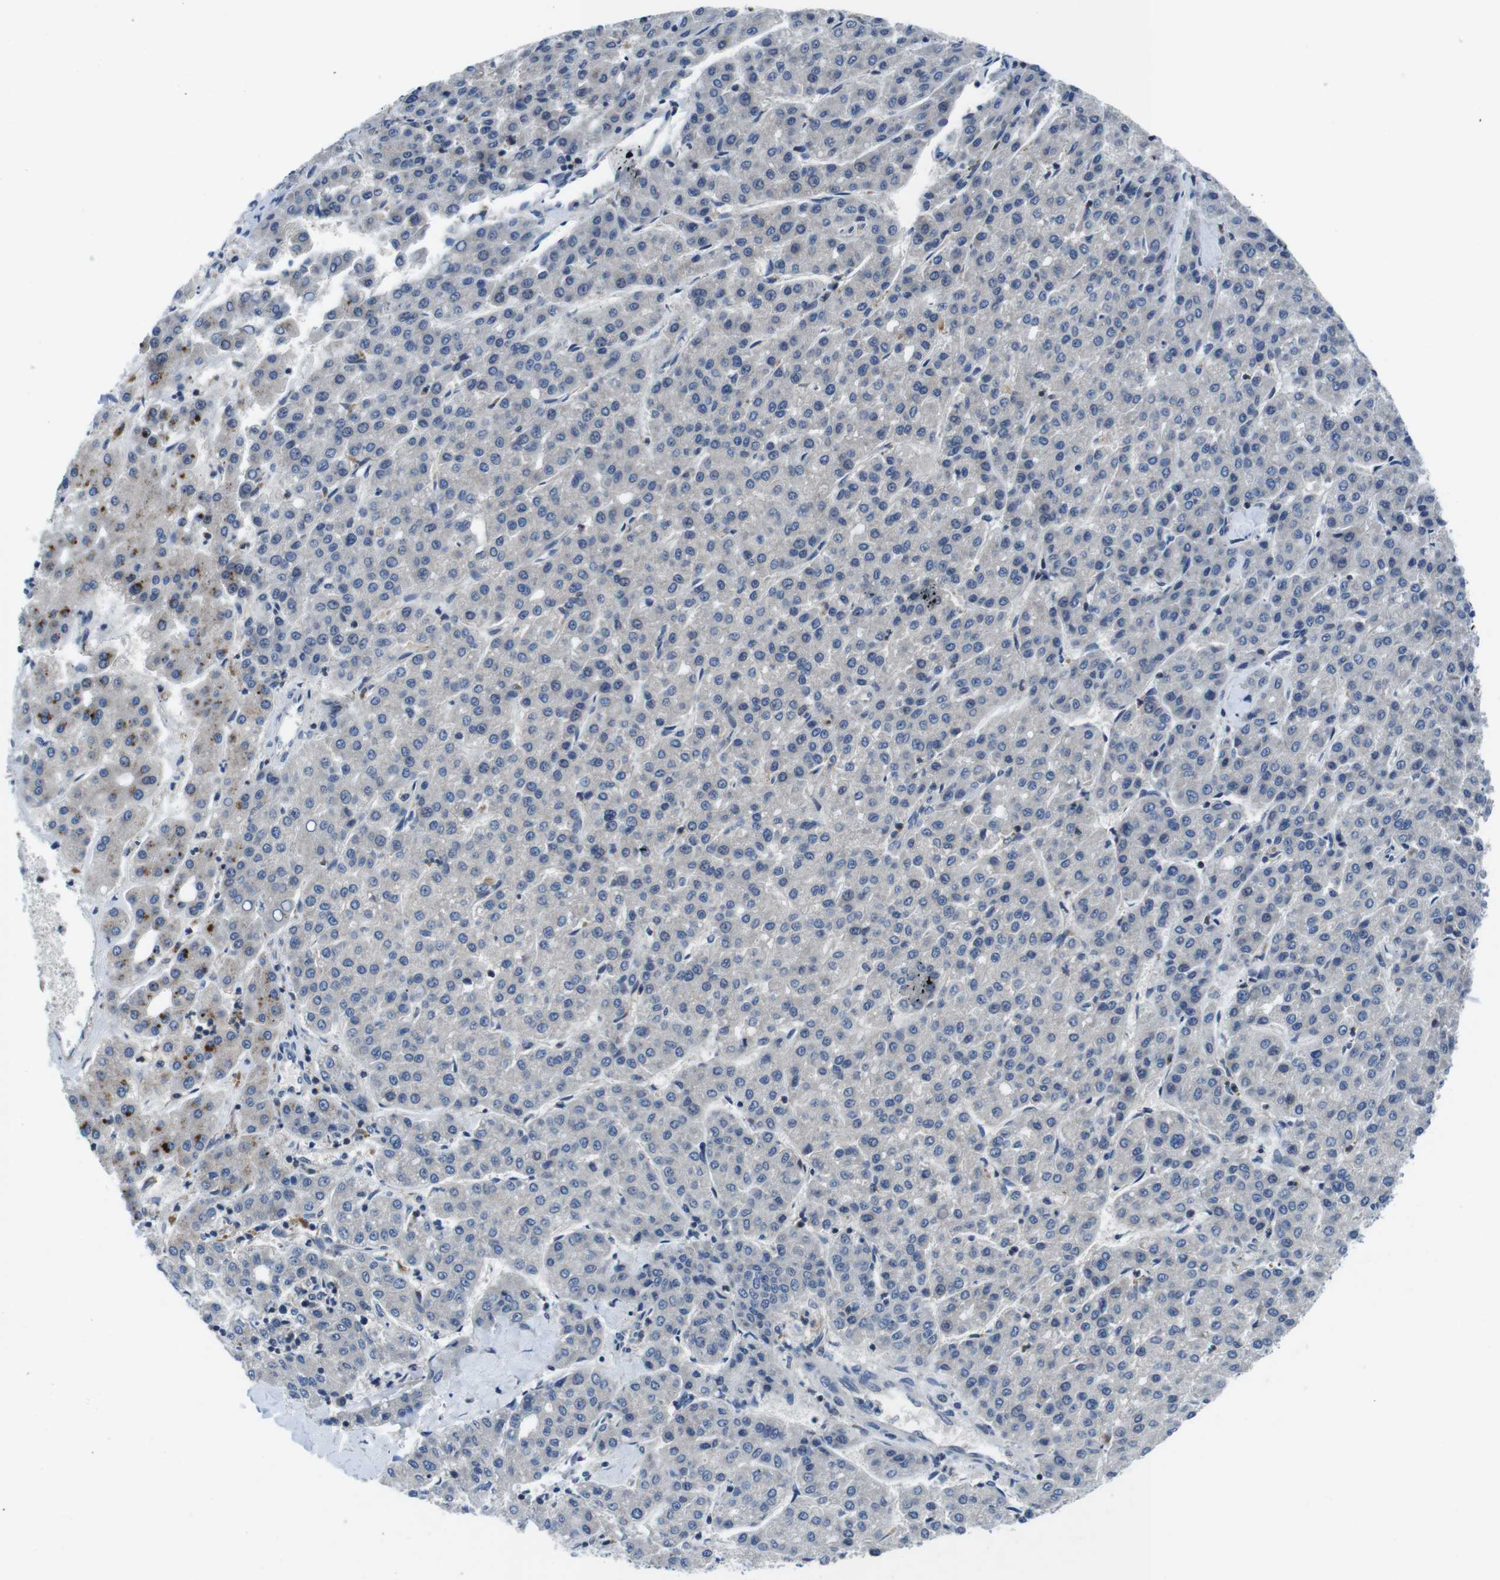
{"staining": {"intensity": "negative", "quantity": "none", "location": "none"}, "tissue": "liver cancer", "cell_type": "Tumor cells", "image_type": "cancer", "snomed": [{"axis": "morphology", "description": "Carcinoma, Hepatocellular, NOS"}, {"axis": "topography", "description": "Liver"}], "caption": "This micrograph is of liver cancer stained with immunohistochemistry (IHC) to label a protein in brown with the nuclei are counter-stained blue. There is no positivity in tumor cells.", "gene": "PIK3CD", "patient": {"sex": "male", "age": 65}}